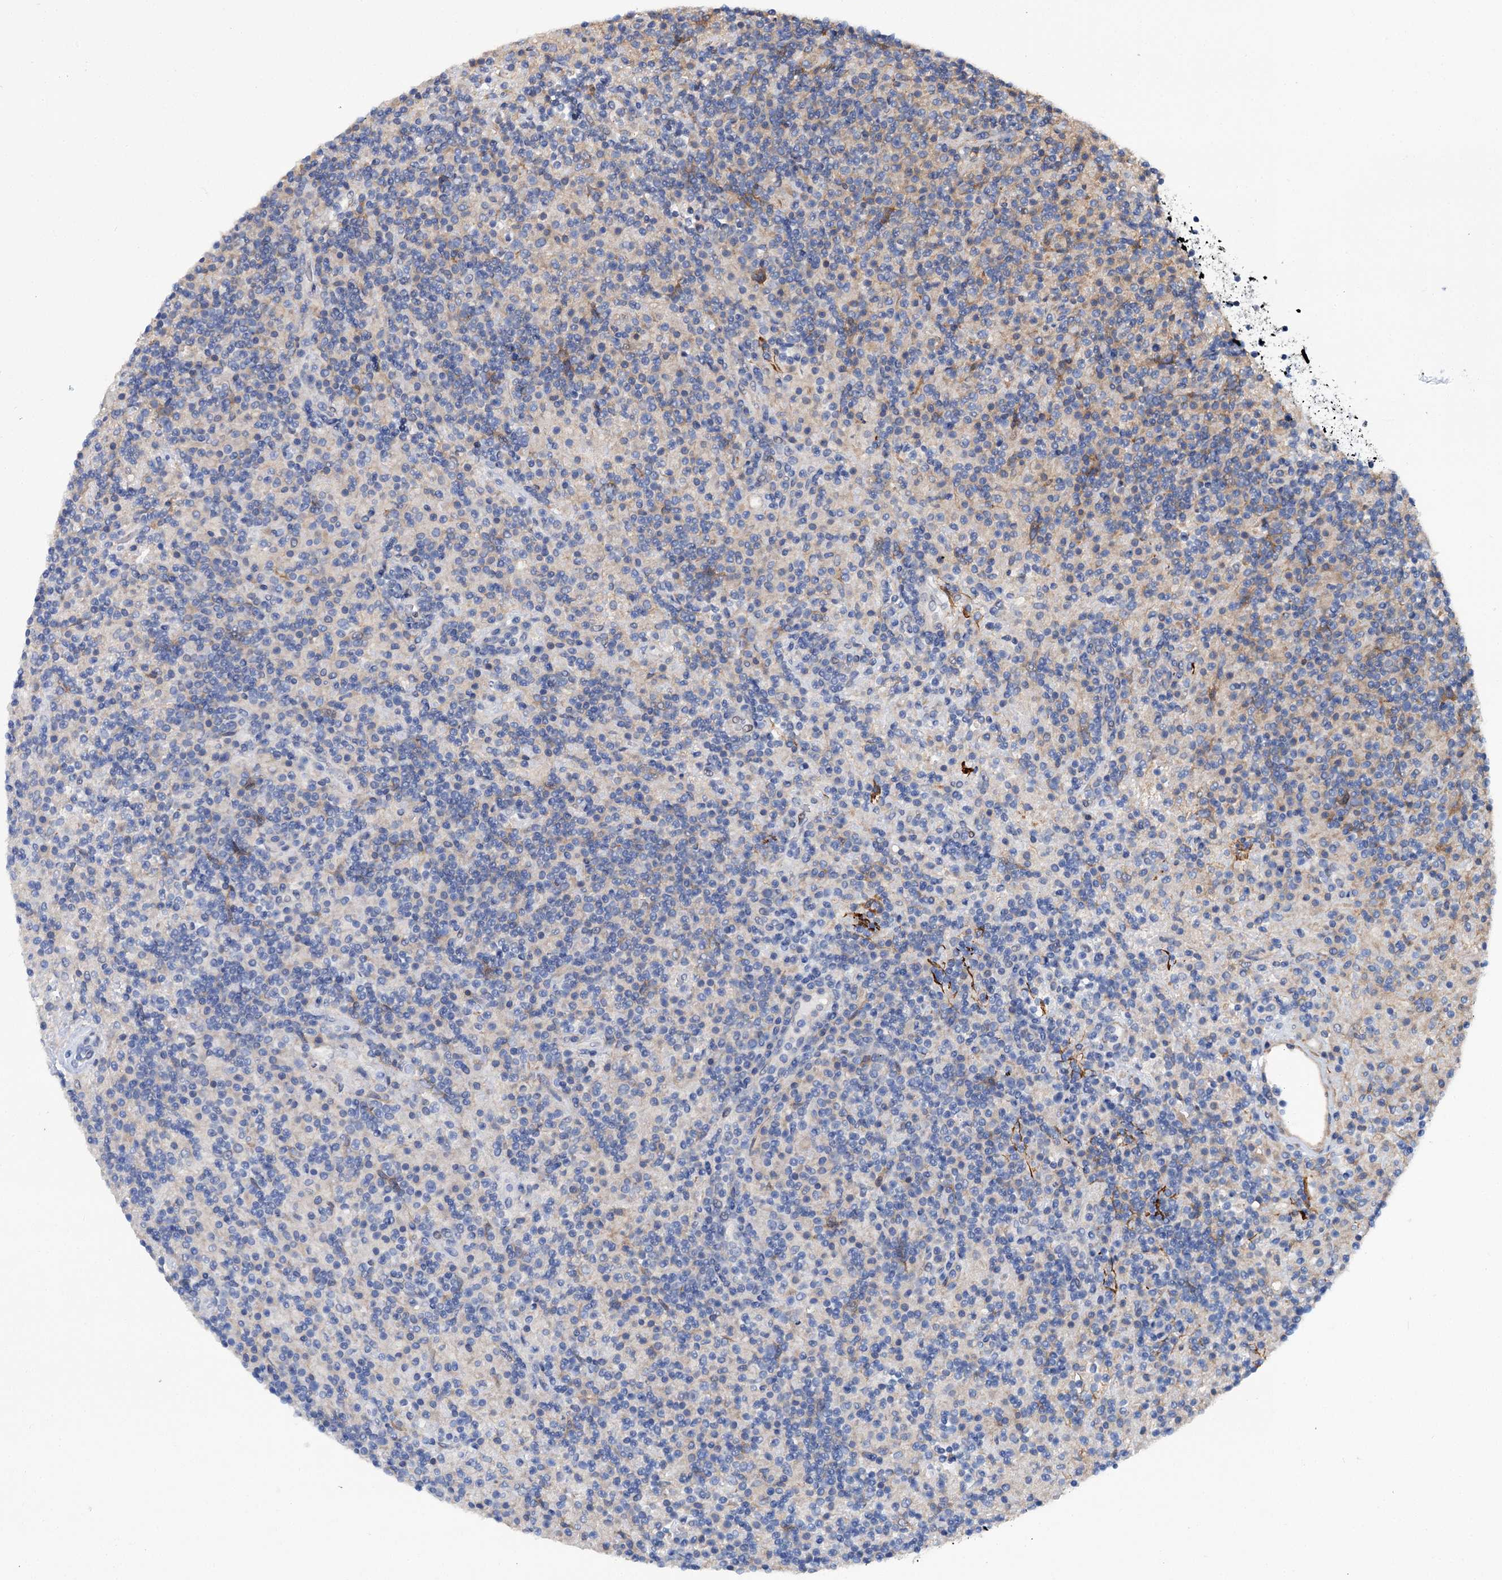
{"staining": {"intensity": "negative", "quantity": "none", "location": "none"}, "tissue": "lymphoma", "cell_type": "Tumor cells", "image_type": "cancer", "snomed": [{"axis": "morphology", "description": "Hodgkin's disease, NOS"}, {"axis": "topography", "description": "Lymph node"}], "caption": "IHC histopathology image of human lymphoma stained for a protein (brown), which exhibits no staining in tumor cells. The staining was performed using DAB to visualize the protein expression in brown, while the nuclei were stained in blue with hematoxylin (Magnification: 20x).", "gene": "TRIM55", "patient": {"sex": "male", "age": 70}}